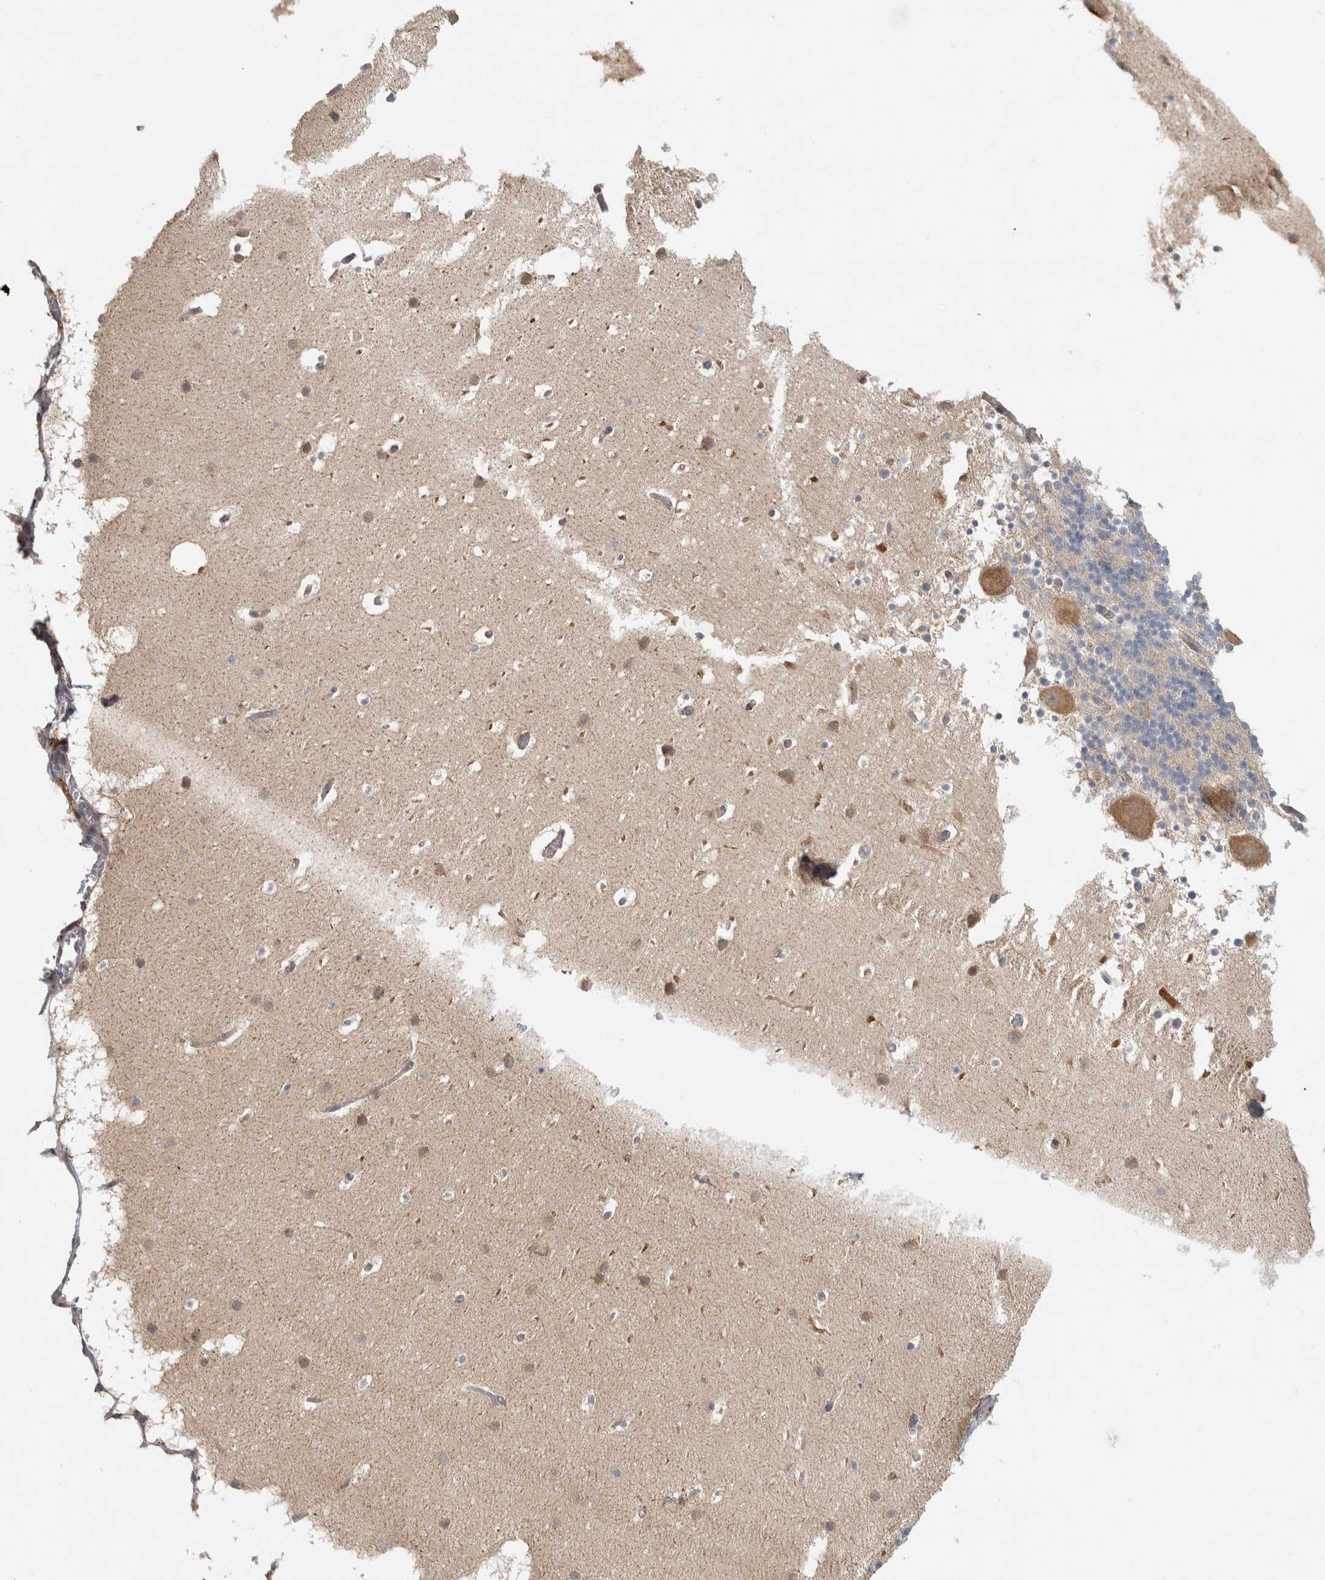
{"staining": {"intensity": "negative", "quantity": "none", "location": "none"}, "tissue": "cerebellum", "cell_type": "Cells in granular layer", "image_type": "normal", "snomed": [{"axis": "morphology", "description": "Normal tissue, NOS"}, {"axis": "topography", "description": "Cerebellum"}], "caption": "Immunohistochemical staining of benign cerebellum demonstrates no significant expression in cells in granular layer.", "gene": "ADPRM", "patient": {"sex": "male", "age": 45}}